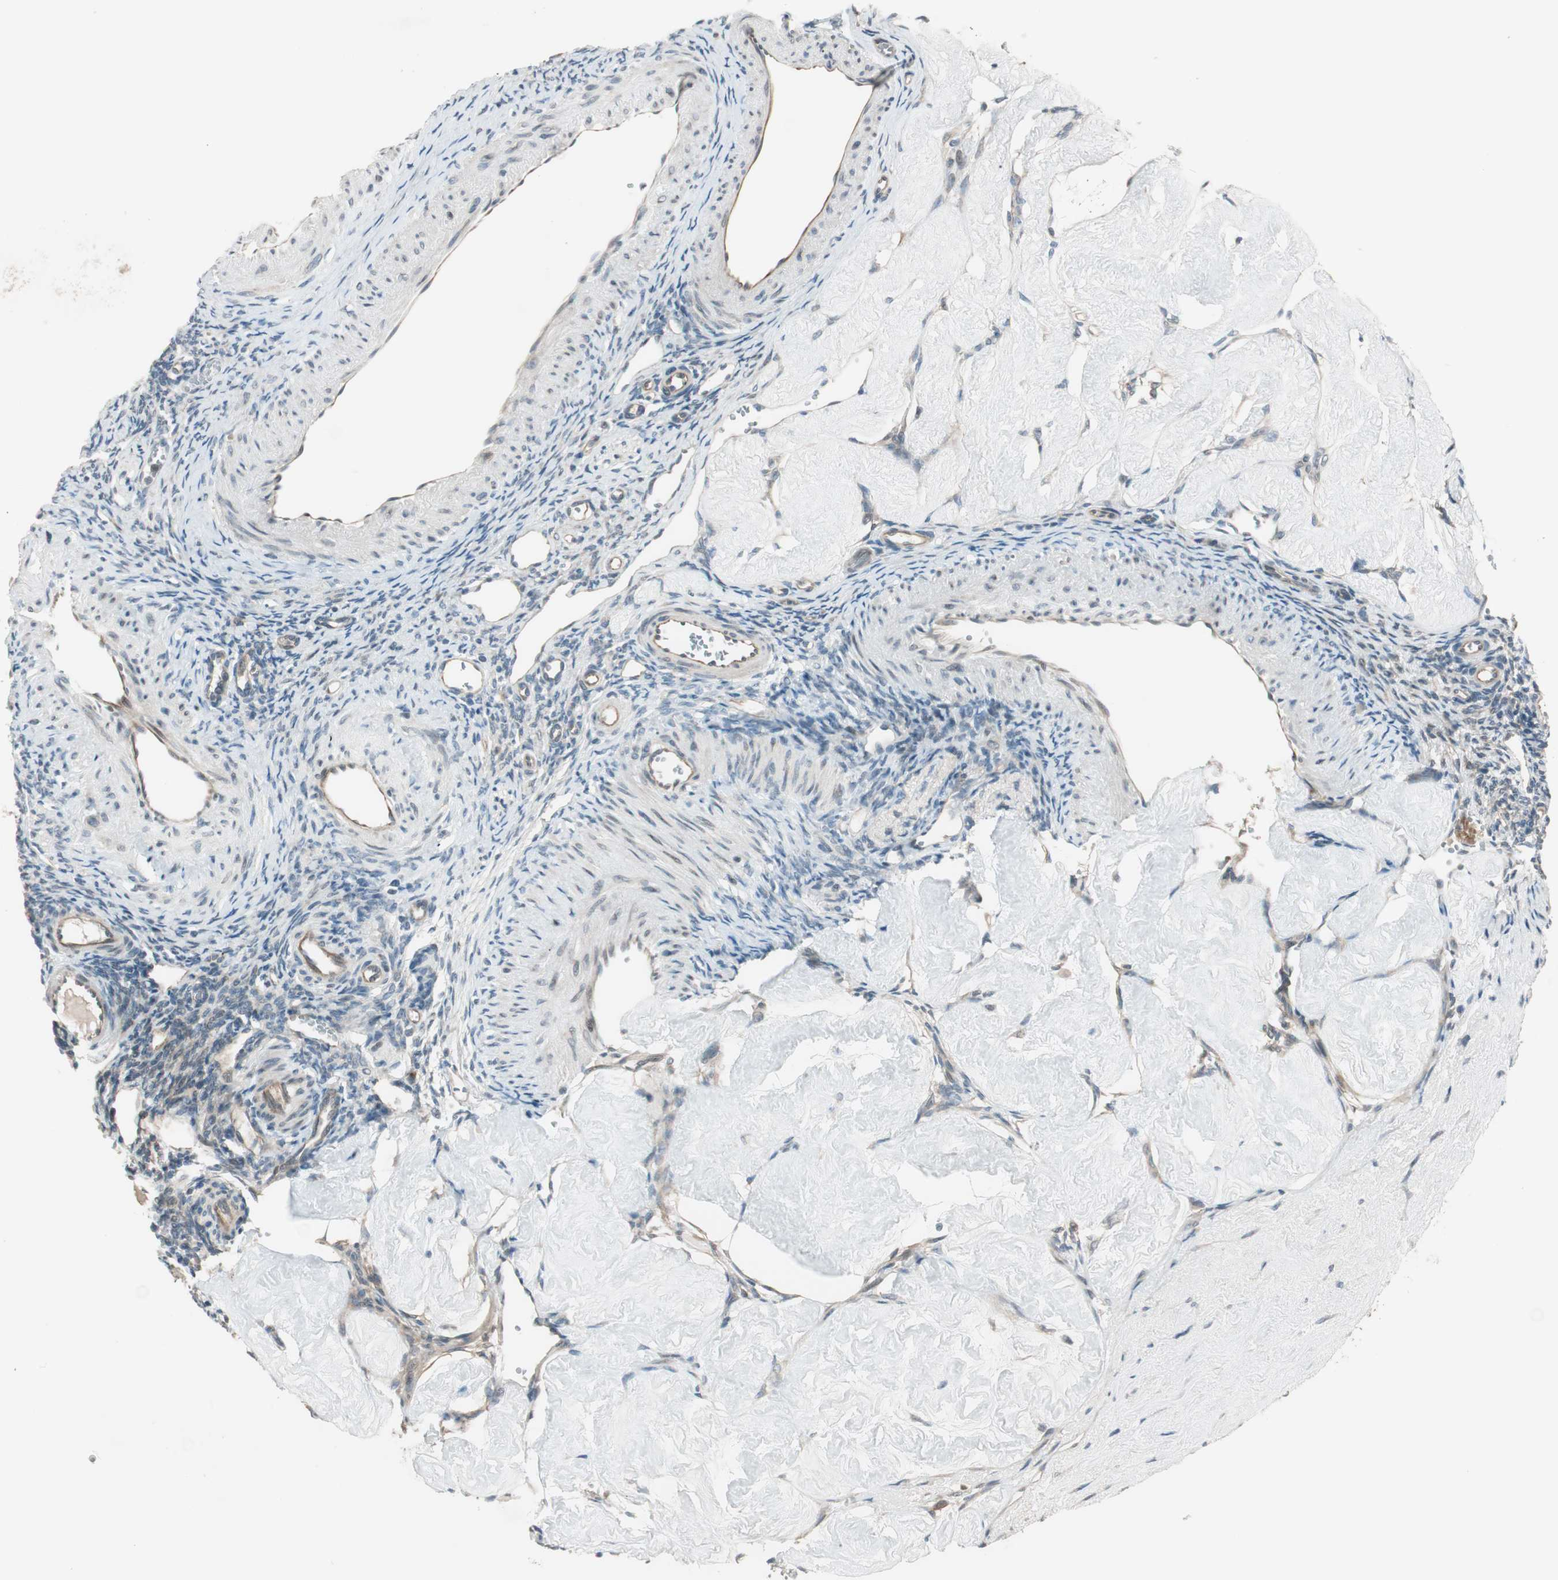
{"staining": {"intensity": "negative", "quantity": "none", "location": "none"}, "tissue": "ovary", "cell_type": "Ovarian stroma cells", "image_type": "normal", "snomed": [{"axis": "morphology", "description": "Normal tissue, NOS"}, {"axis": "topography", "description": "Ovary"}], "caption": "The histopathology image shows no staining of ovarian stroma cells in benign ovary.", "gene": "CGRRF1", "patient": {"sex": "female", "age": 33}}